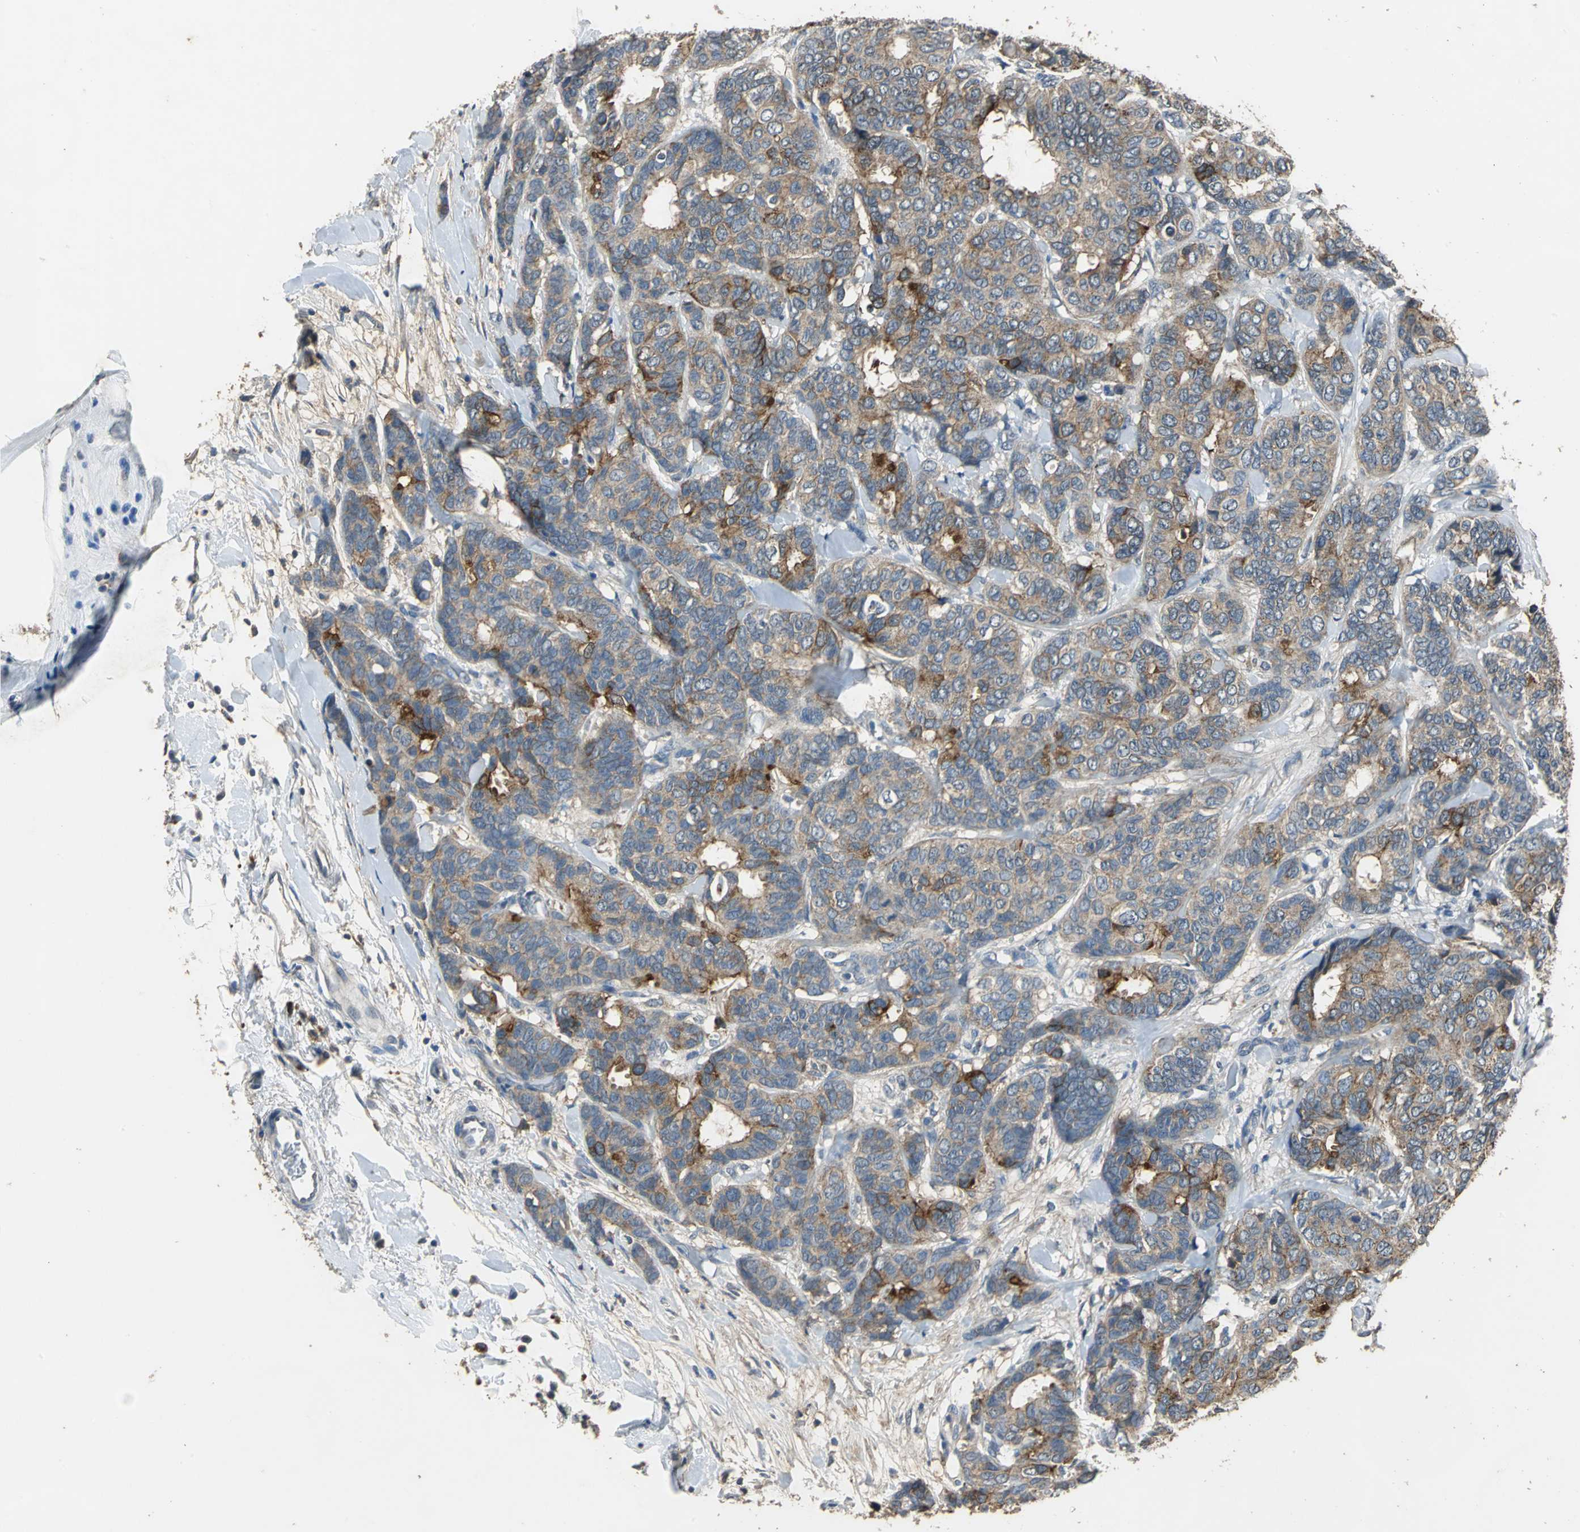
{"staining": {"intensity": "moderate", "quantity": ">75%", "location": "cytoplasmic/membranous"}, "tissue": "breast cancer", "cell_type": "Tumor cells", "image_type": "cancer", "snomed": [{"axis": "morphology", "description": "Duct carcinoma"}, {"axis": "topography", "description": "Breast"}], "caption": "Moderate cytoplasmic/membranous staining for a protein is seen in approximately >75% of tumor cells of intraductal carcinoma (breast) using IHC.", "gene": "OCLN", "patient": {"sex": "female", "age": 87}}